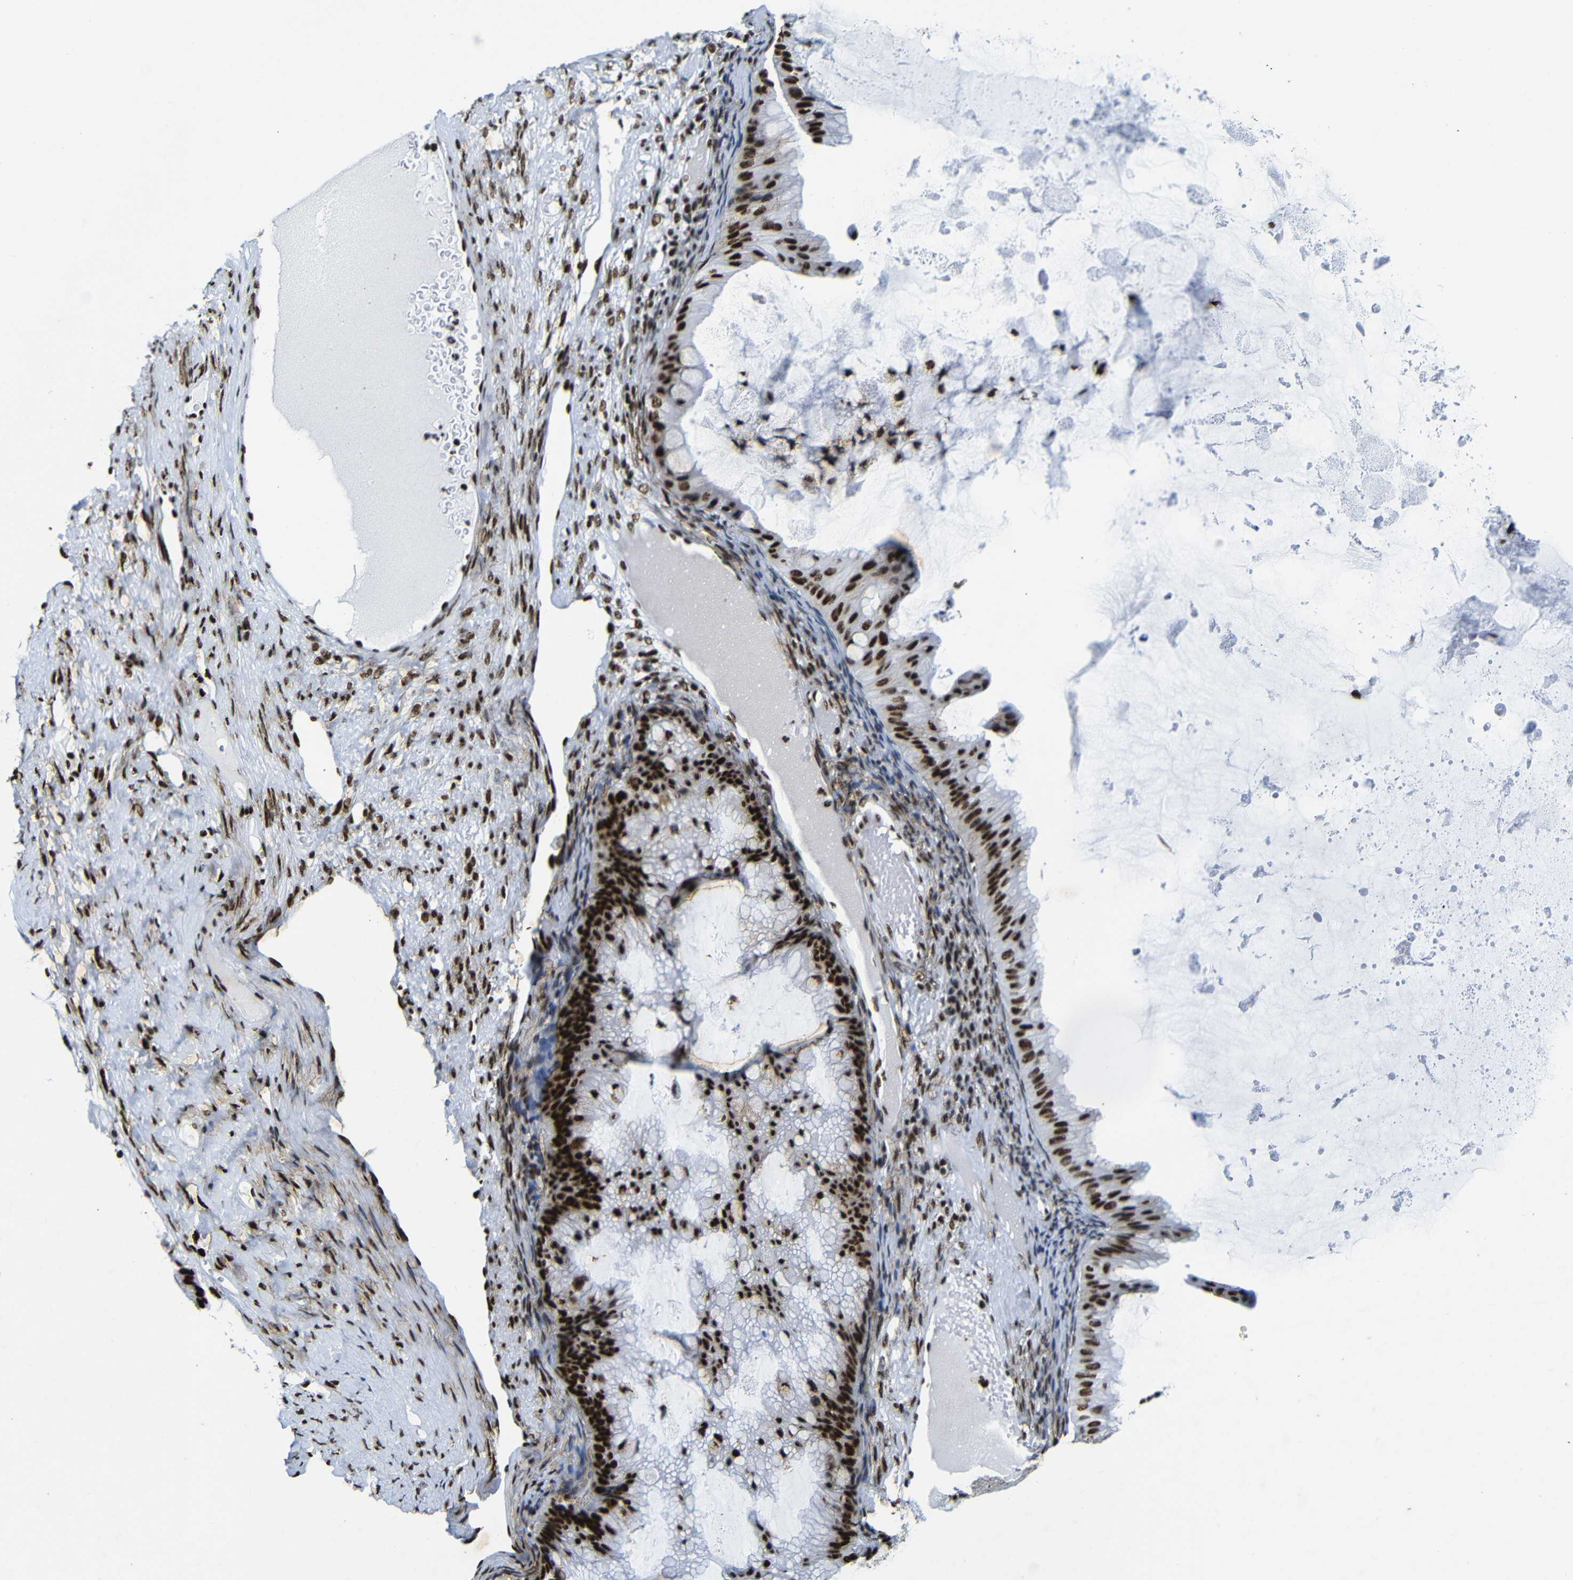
{"staining": {"intensity": "strong", "quantity": ">75%", "location": "nuclear"}, "tissue": "ovarian cancer", "cell_type": "Tumor cells", "image_type": "cancer", "snomed": [{"axis": "morphology", "description": "Cystadenocarcinoma, mucinous, NOS"}, {"axis": "topography", "description": "Ovary"}], "caption": "The photomicrograph shows a brown stain indicating the presence of a protein in the nuclear of tumor cells in mucinous cystadenocarcinoma (ovarian).", "gene": "SRSF1", "patient": {"sex": "female", "age": 61}}